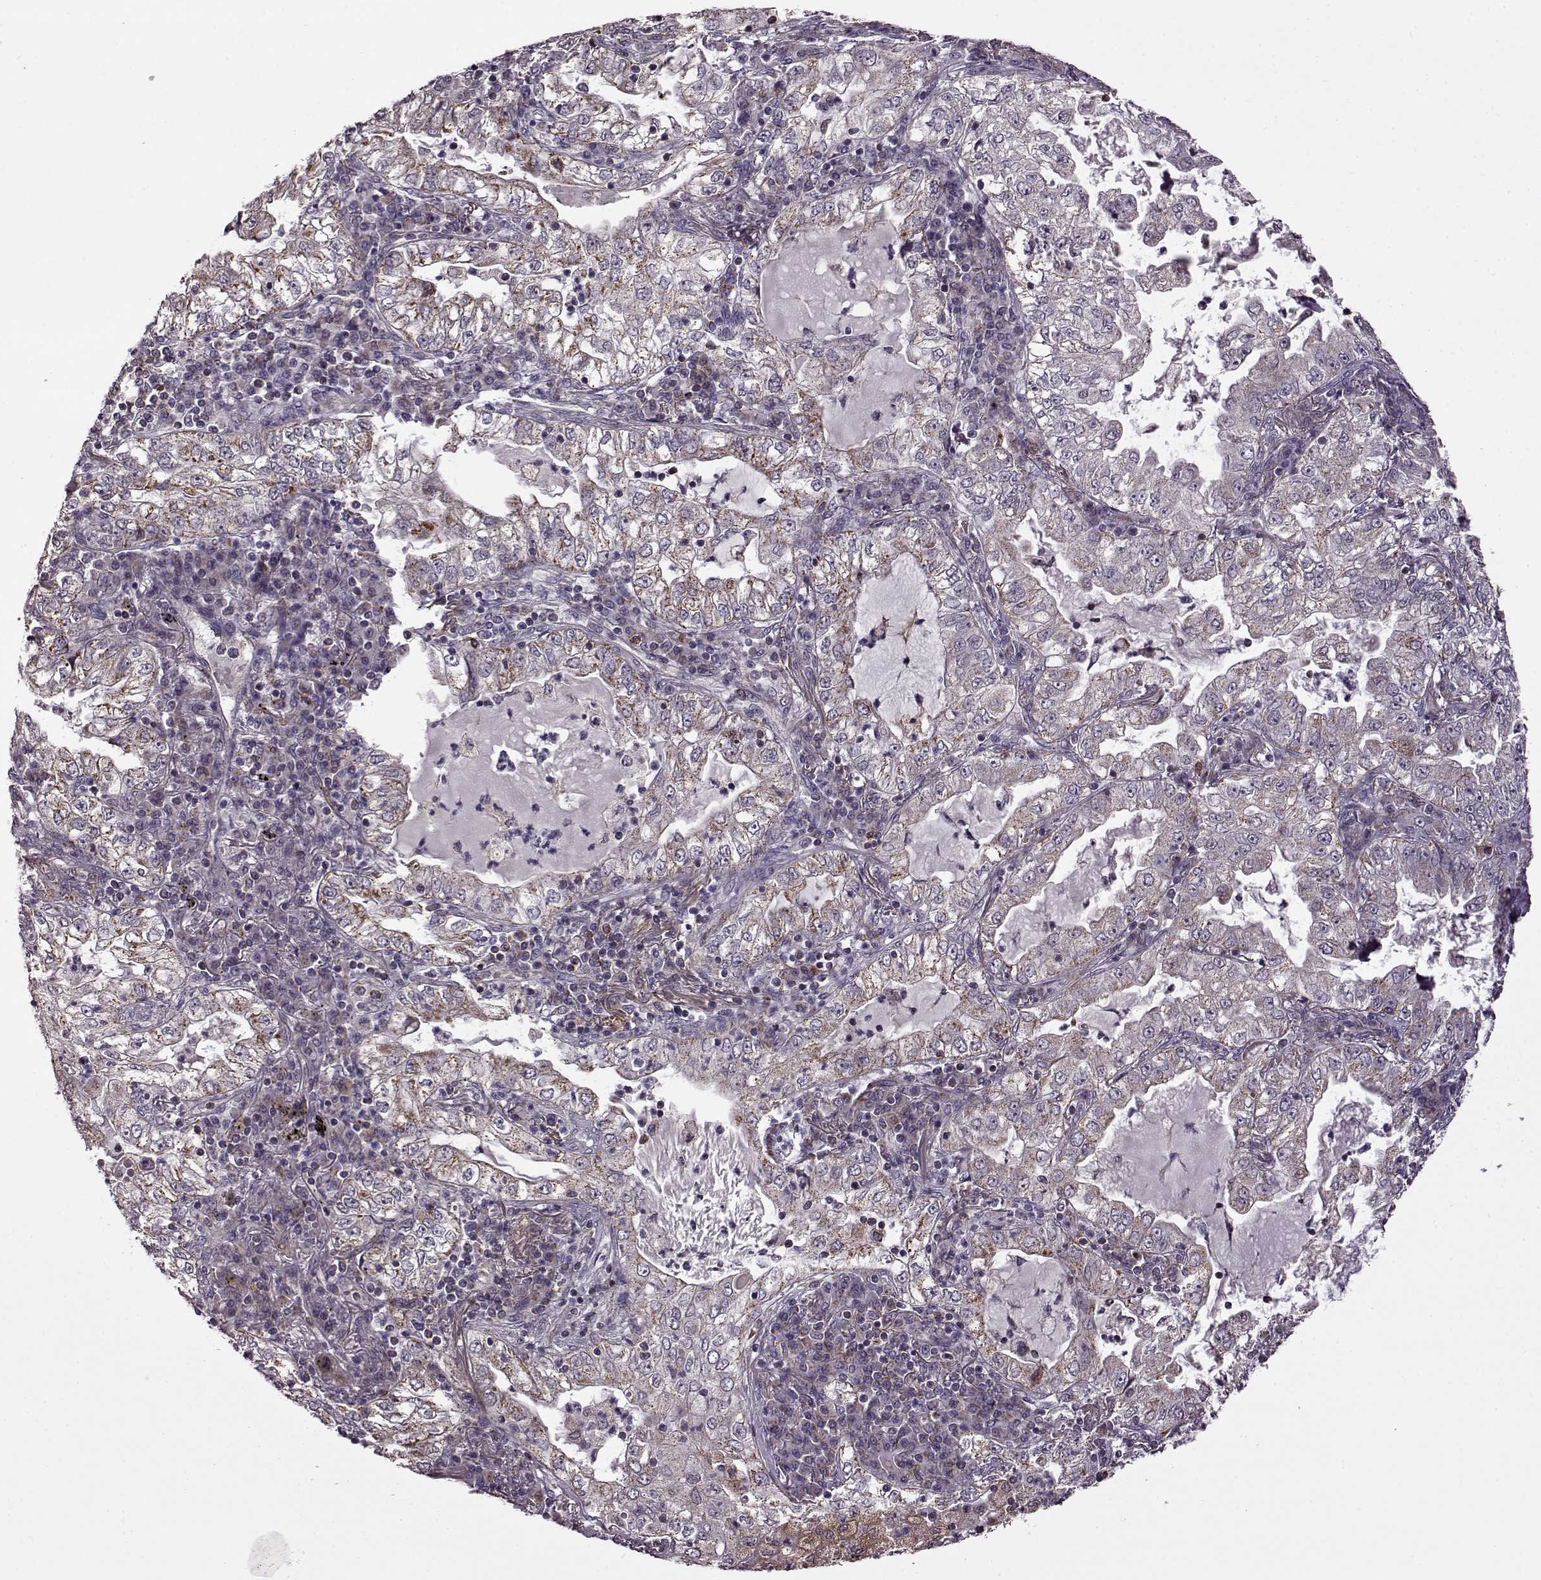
{"staining": {"intensity": "moderate", "quantity": ">75%", "location": "cytoplasmic/membranous"}, "tissue": "lung cancer", "cell_type": "Tumor cells", "image_type": "cancer", "snomed": [{"axis": "morphology", "description": "Adenocarcinoma, NOS"}, {"axis": "topography", "description": "Lung"}], "caption": "Adenocarcinoma (lung) stained with a protein marker displays moderate staining in tumor cells.", "gene": "MTSS1", "patient": {"sex": "female", "age": 73}}